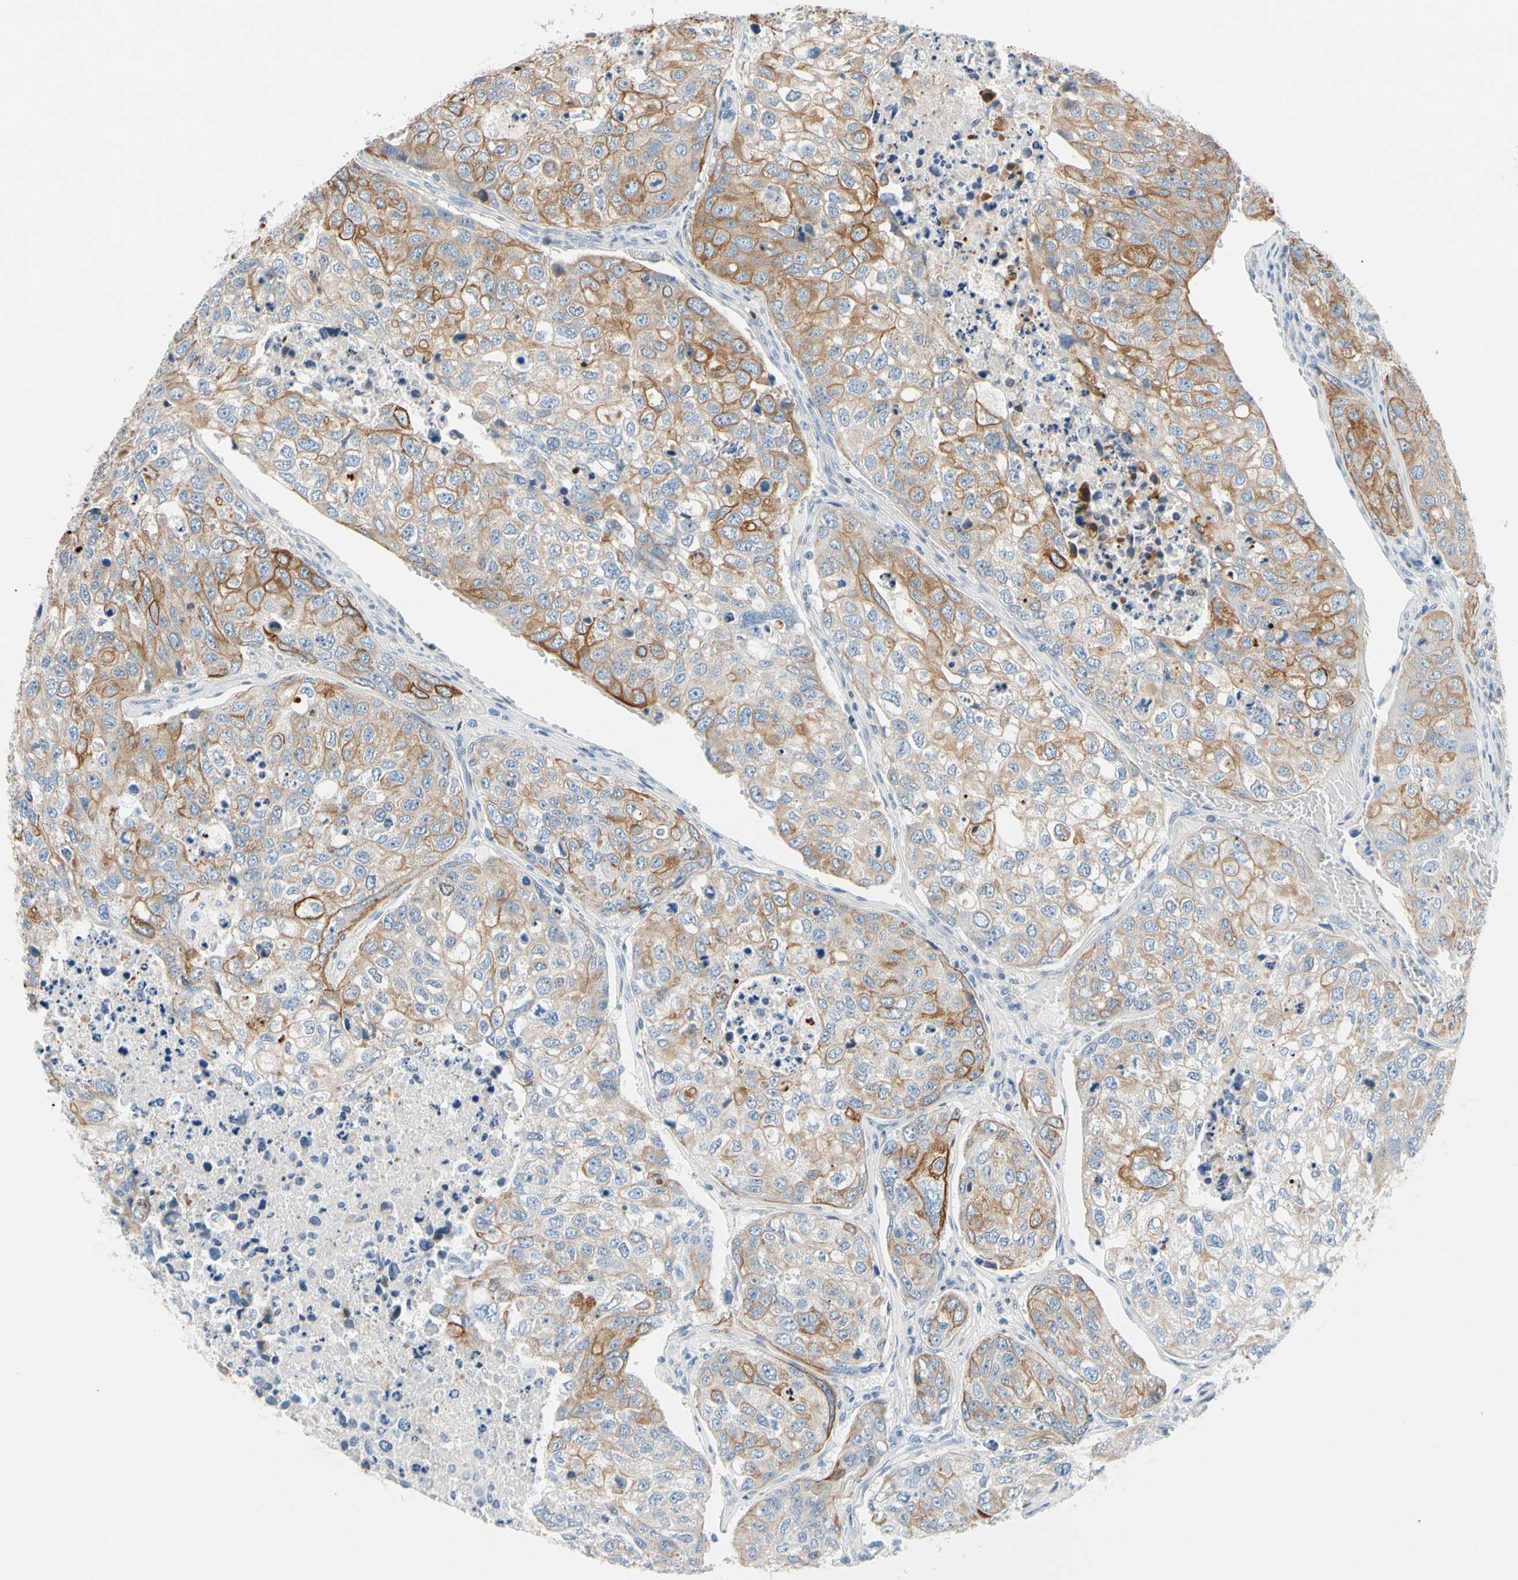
{"staining": {"intensity": "moderate", "quantity": "25%-75%", "location": "cytoplasmic/membranous"}, "tissue": "urothelial cancer", "cell_type": "Tumor cells", "image_type": "cancer", "snomed": [{"axis": "morphology", "description": "Urothelial carcinoma, High grade"}, {"axis": "topography", "description": "Lymph node"}, {"axis": "topography", "description": "Urinary bladder"}], "caption": "Immunohistochemistry (IHC) (DAB) staining of human urothelial carcinoma (high-grade) exhibits moderate cytoplasmic/membranous protein positivity in approximately 25%-75% of tumor cells.", "gene": "ZNF132", "patient": {"sex": "male", "age": 51}}